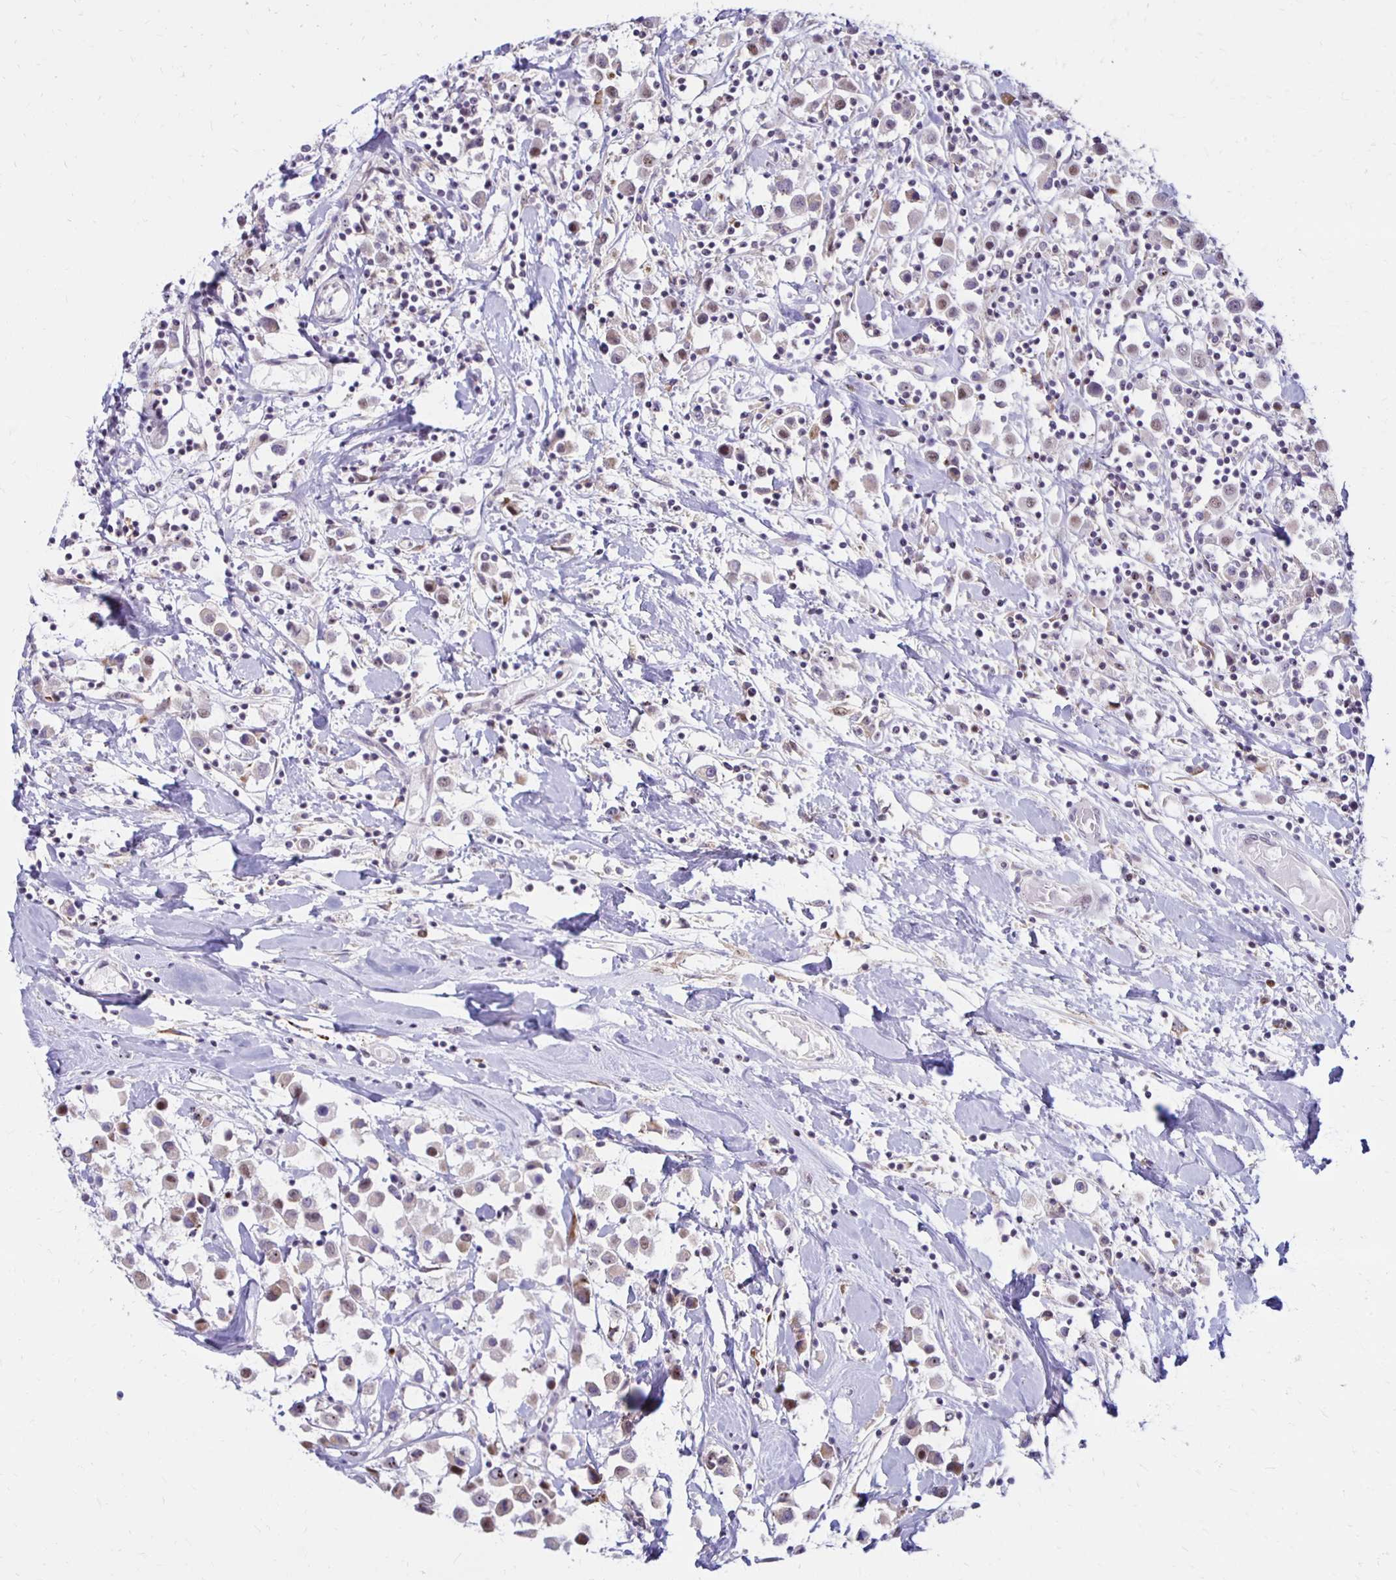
{"staining": {"intensity": "weak", "quantity": "<25%", "location": "nuclear"}, "tissue": "breast cancer", "cell_type": "Tumor cells", "image_type": "cancer", "snomed": [{"axis": "morphology", "description": "Duct carcinoma"}, {"axis": "topography", "description": "Breast"}], "caption": "Breast cancer stained for a protein using immunohistochemistry displays no positivity tumor cells.", "gene": "DAGLA", "patient": {"sex": "female", "age": 61}}